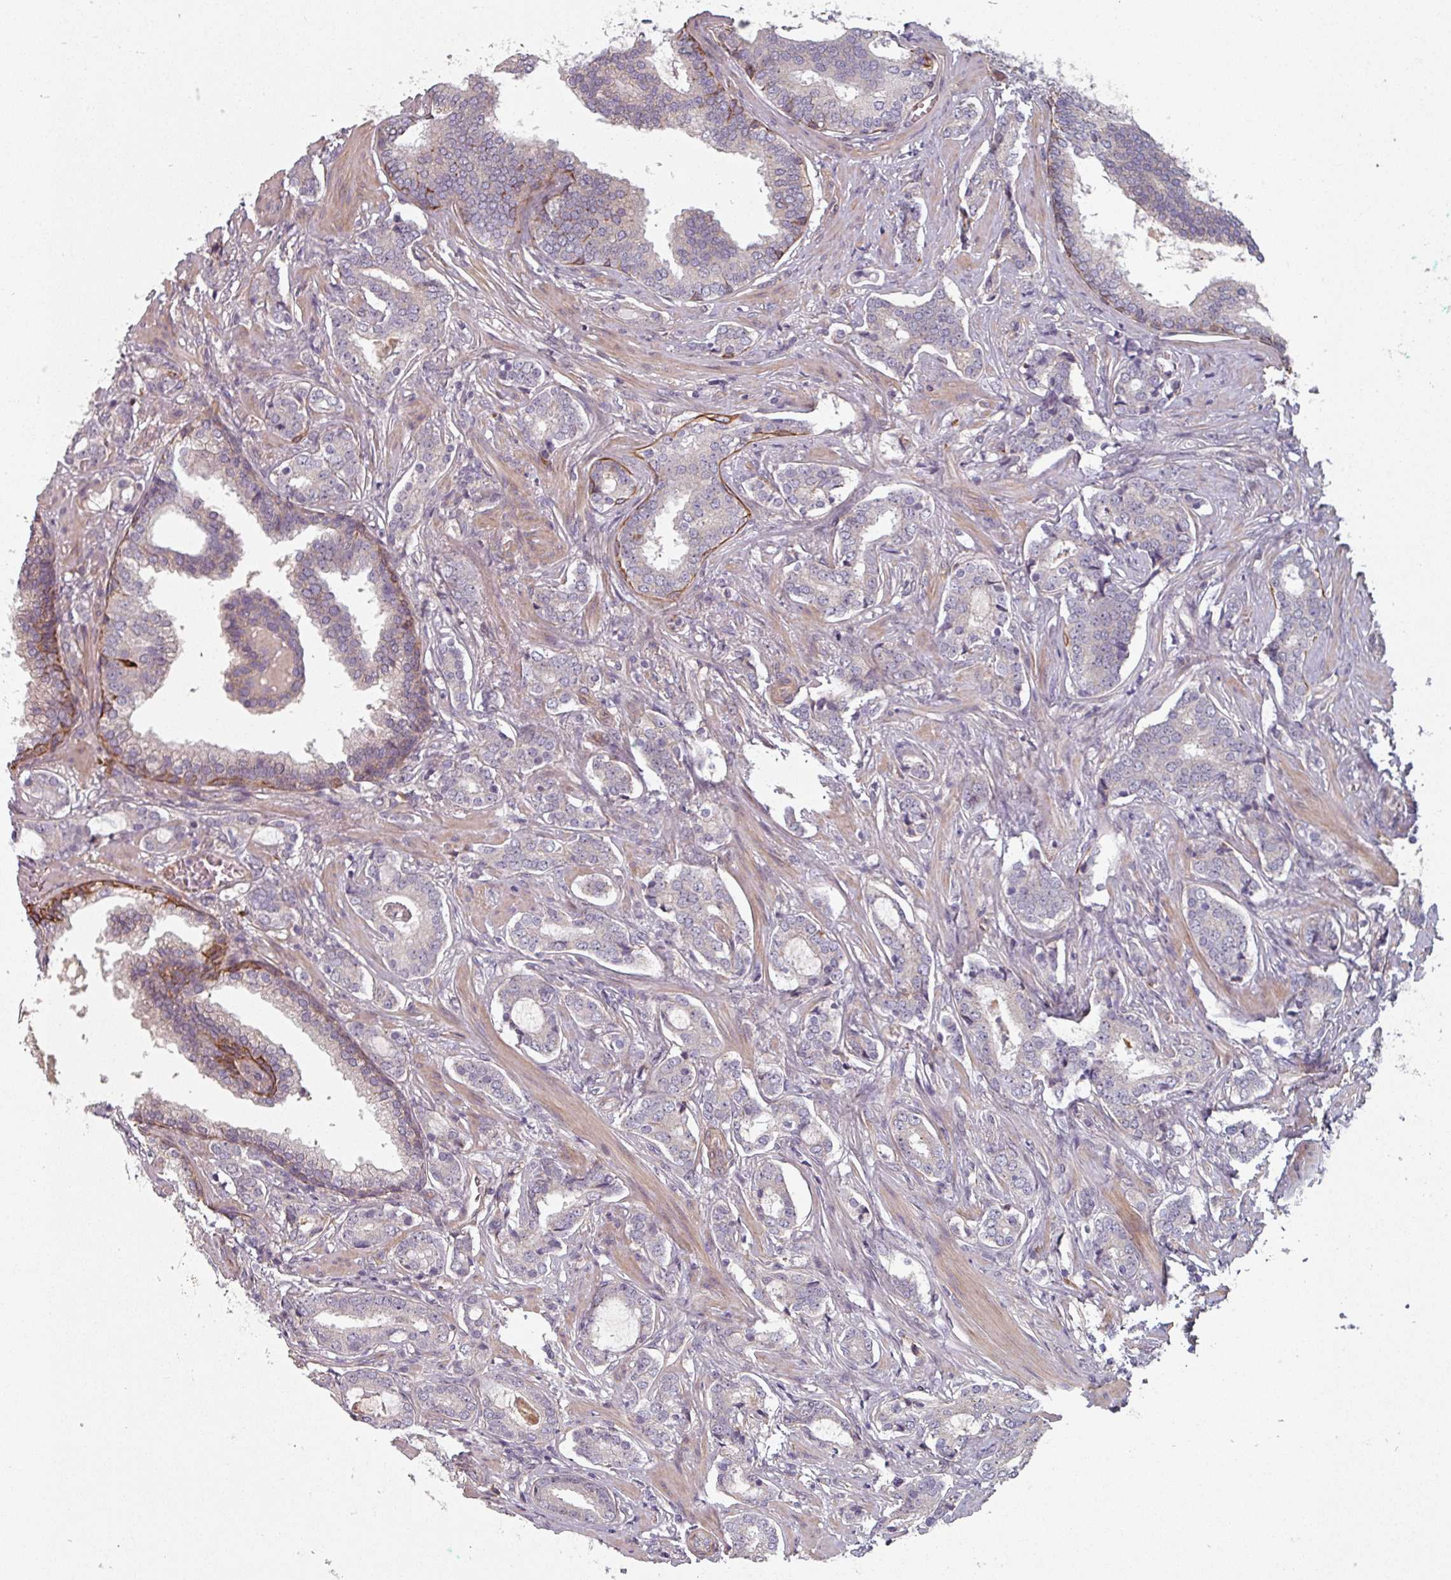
{"staining": {"intensity": "negative", "quantity": "none", "location": "none"}, "tissue": "prostate cancer", "cell_type": "Tumor cells", "image_type": "cancer", "snomed": [{"axis": "morphology", "description": "Adenocarcinoma, High grade"}, {"axis": "topography", "description": "Prostate"}], "caption": "A histopathology image of human prostate cancer is negative for staining in tumor cells.", "gene": "C4BPB", "patient": {"sex": "male", "age": 63}}